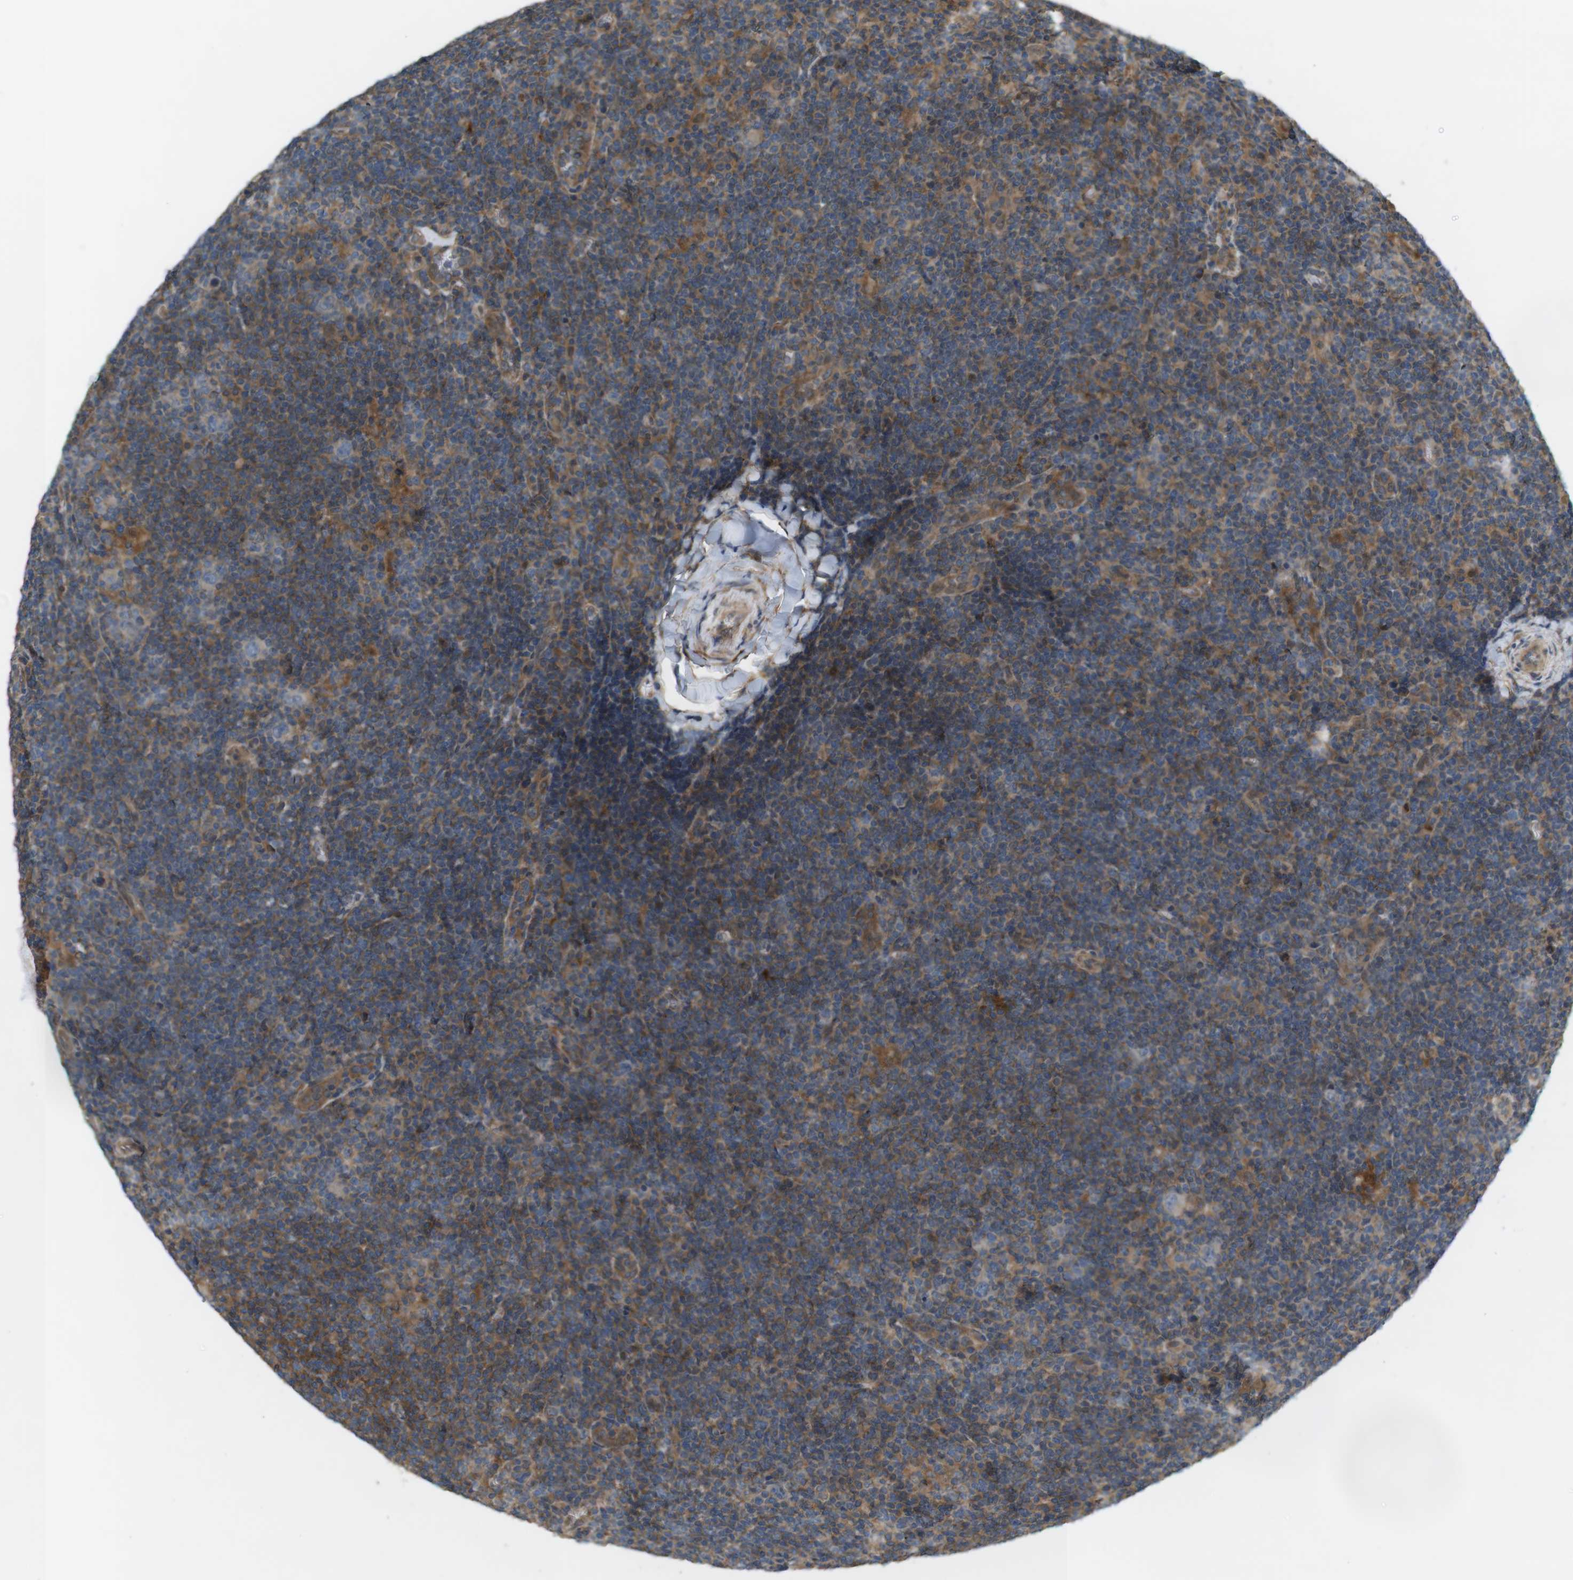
{"staining": {"intensity": "weak", "quantity": "25%-75%", "location": "cytoplasmic/membranous"}, "tissue": "lymphoma", "cell_type": "Tumor cells", "image_type": "cancer", "snomed": [{"axis": "morphology", "description": "Hodgkin's disease, NOS"}, {"axis": "topography", "description": "Lymph node"}], "caption": "An image of human Hodgkin's disease stained for a protein reveals weak cytoplasmic/membranous brown staining in tumor cells. Using DAB (brown) and hematoxylin (blue) stains, captured at high magnification using brightfield microscopy.", "gene": "DDAH2", "patient": {"sex": "female", "age": 57}}